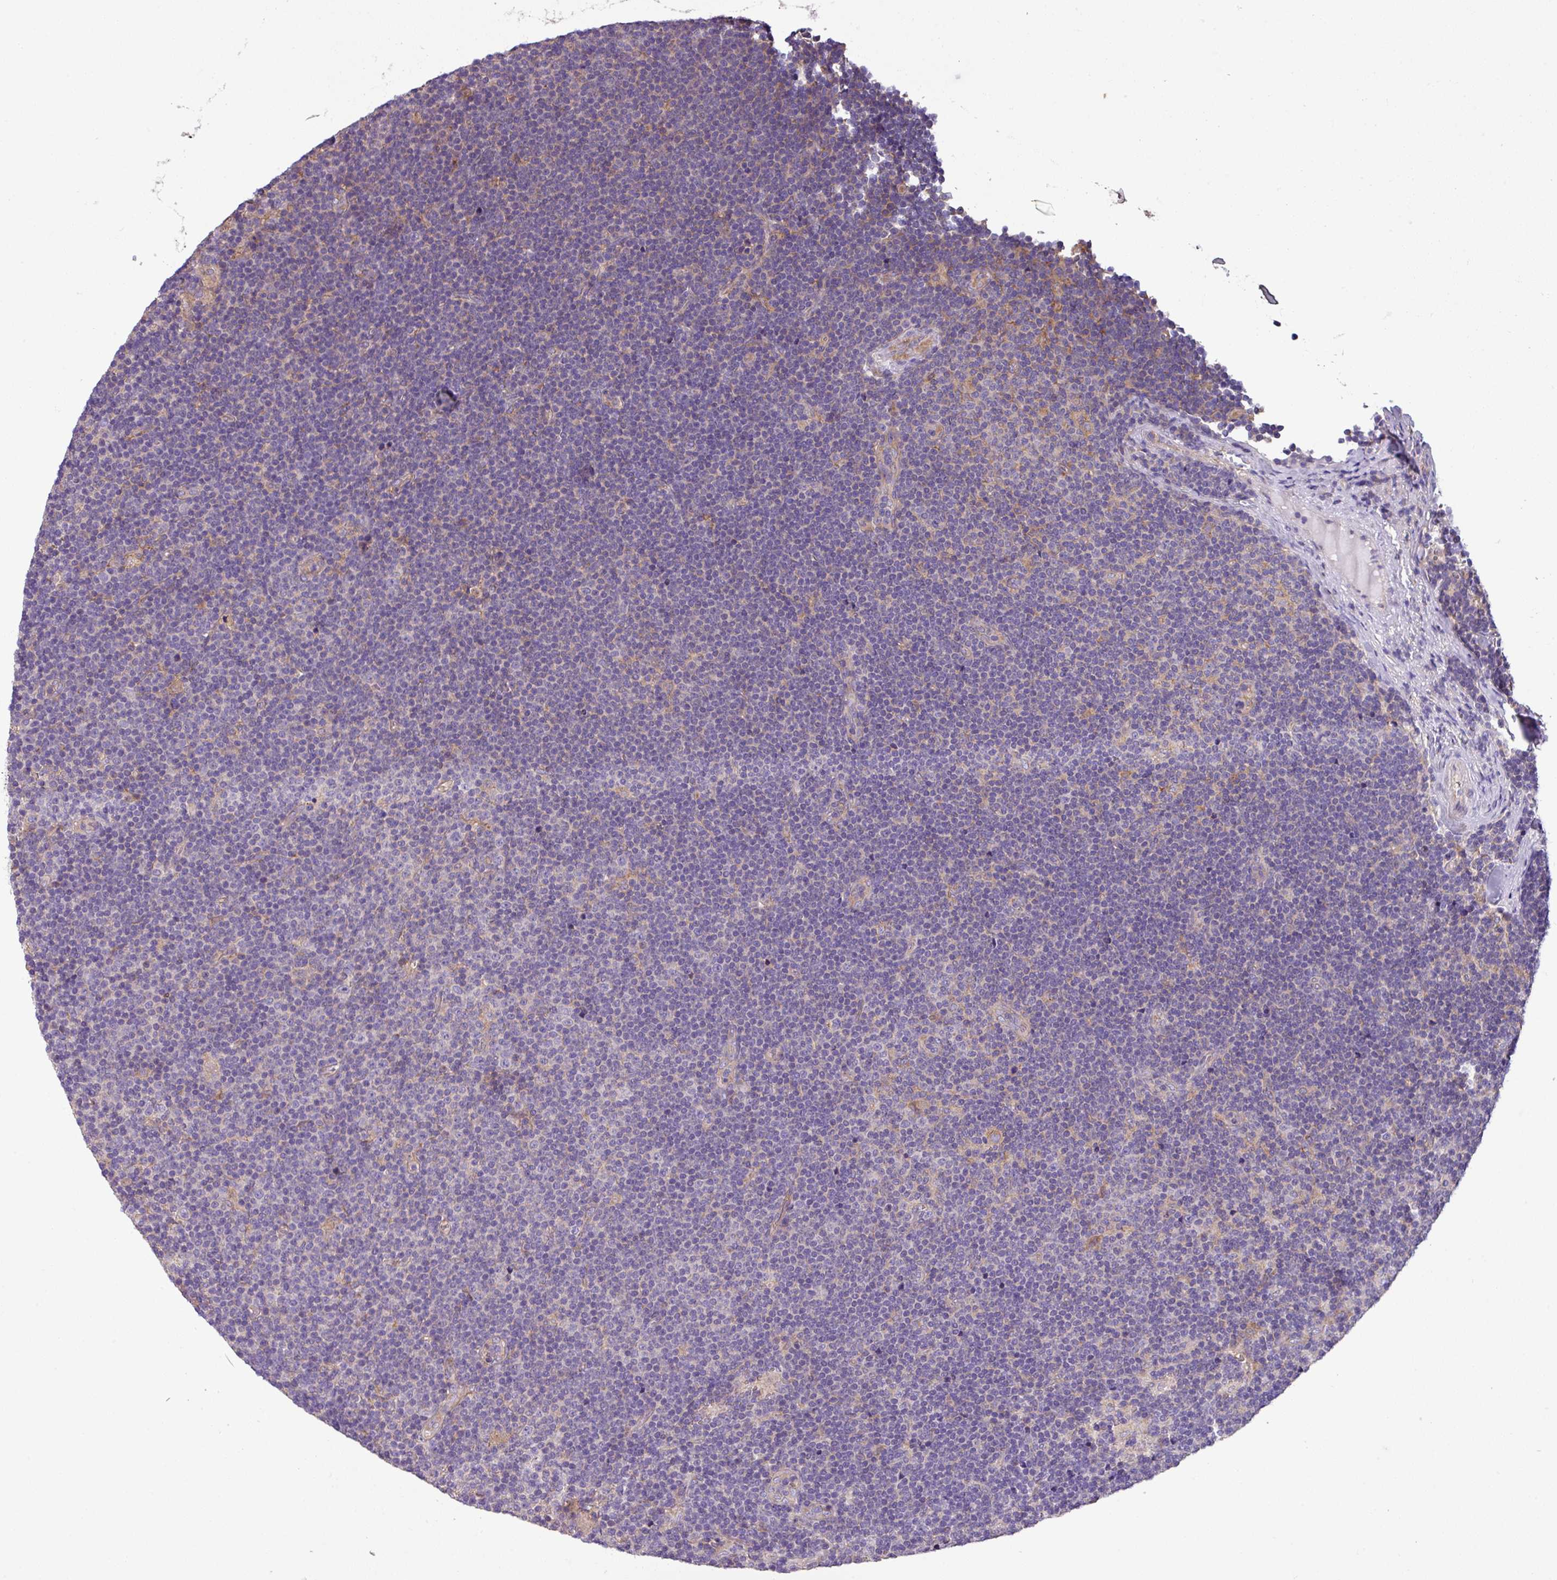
{"staining": {"intensity": "negative", "quantity": "none", "location": "none"}, "tissue": "lymphoma", "cell_type": "Tumor cells", "image_type": "cancer", "snomed": [{"axis": "morphology", "description": "Malignant lymphoma, non-Hodgkin's type, Low grade"}, {"axis": "topography", "description": "Lymph node"}], "caption": "Immunohistochemistry (IHC) image of malignant lymphoma, non-Hodgkin's type (low-grade) stained for a protein (brown), which shows no positivity in tumor cells. (DAB immunohistochemistry (IHC) visualized using brightfield microscopy, high magnification).", "gene": "SLC23A2", "patient": {"sex": "male", "age": 48}}